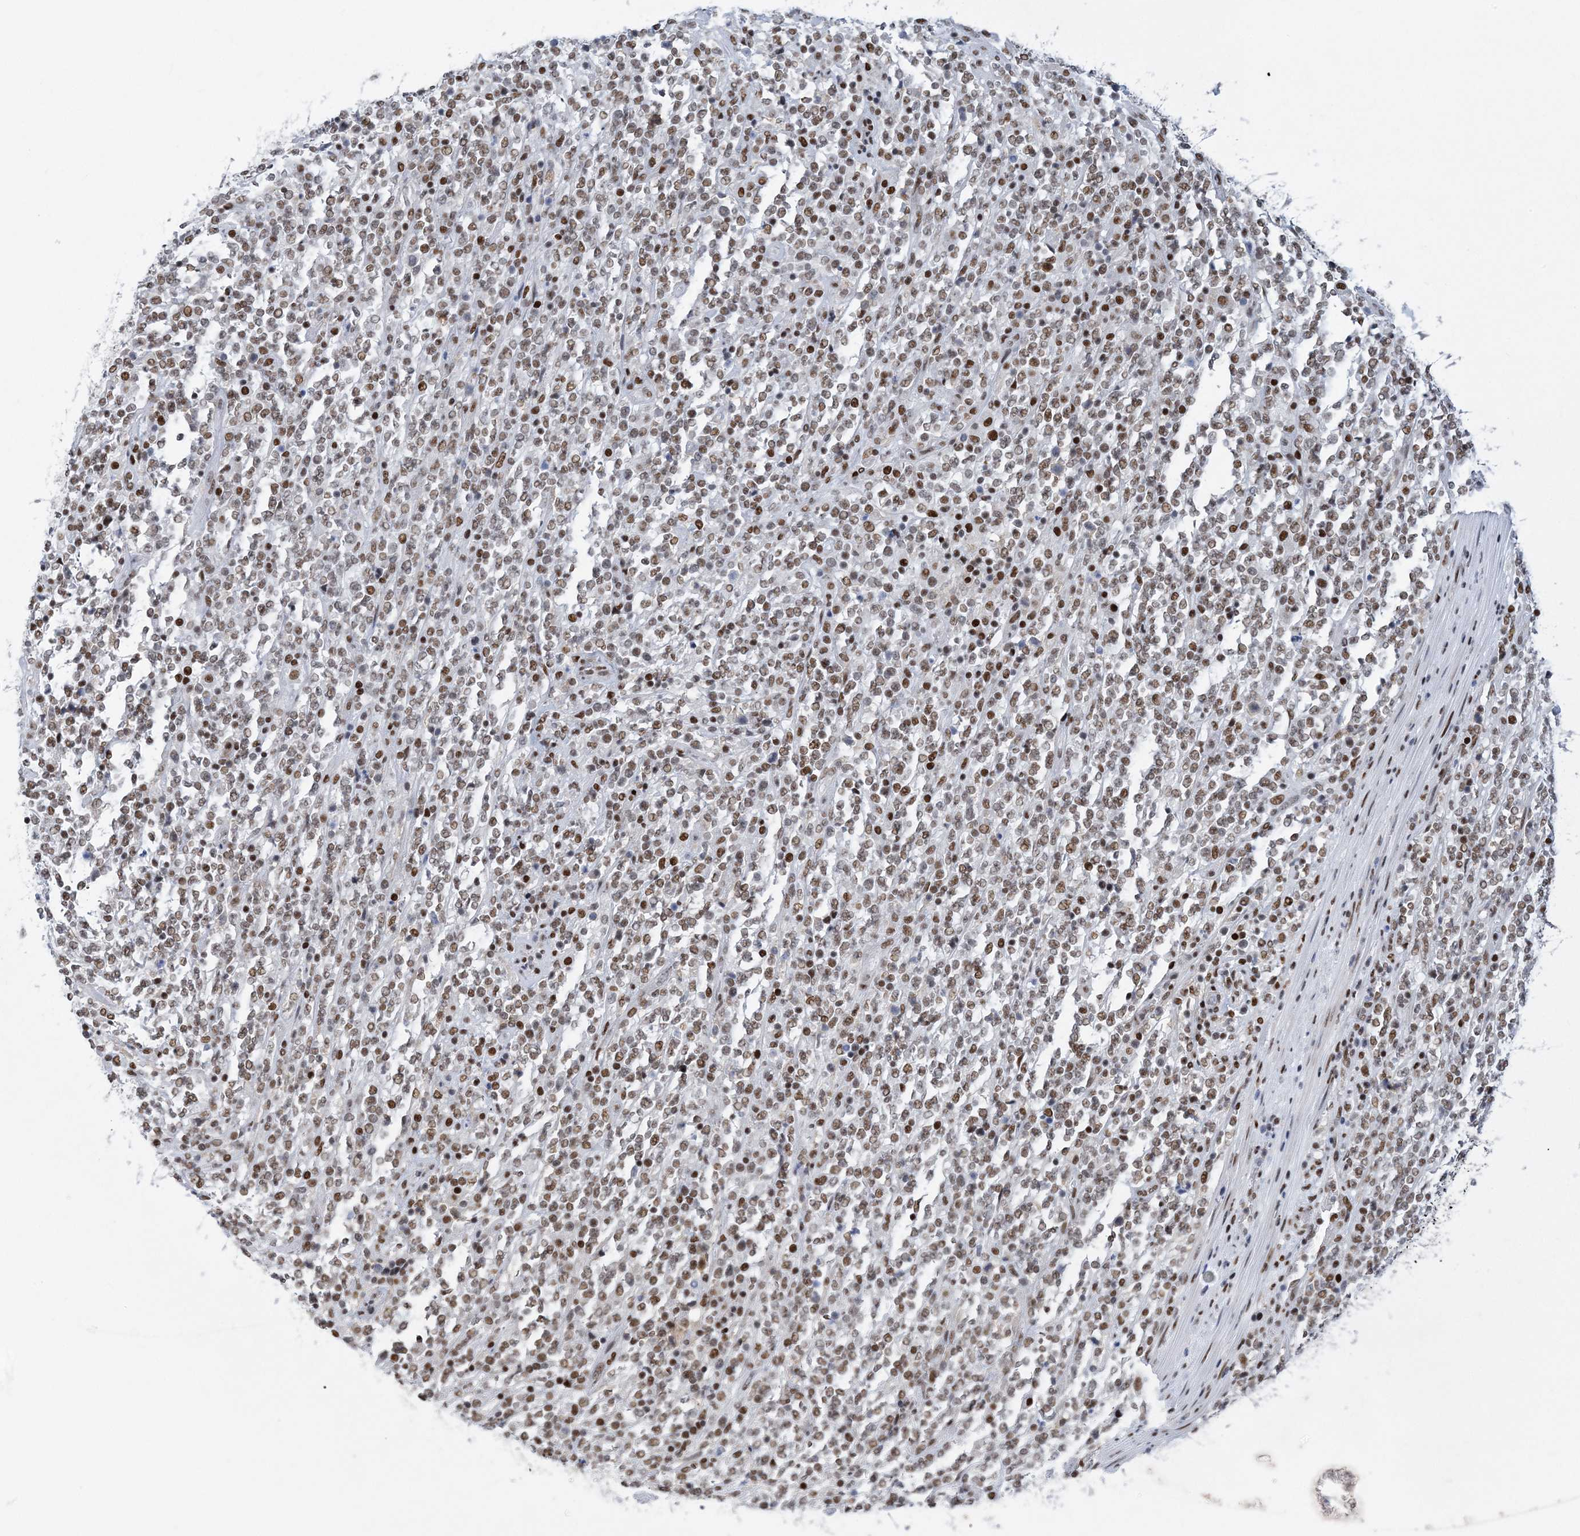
{"staining": {"intensity": "moderate", "quantity": ">75%", "location": "nuclear"}, "tissue": "lymphoma", "cell_type": "Tumor cells", "image_type": "cancer", "snomed": [{"axis": "morphology", "description": "Malignant lymphoma, non-Hodgkin's type, High grade"}, {"axis": "topography", "description": "Soft tissue"}], "caption": "Immunohistochemical staining of human lymphoma reveals moderate nuclear protein positivity in approximately >75% of tumor cells.", "gene": "ZBTB7A", "patient": {"sex": "male", "age": 18}}